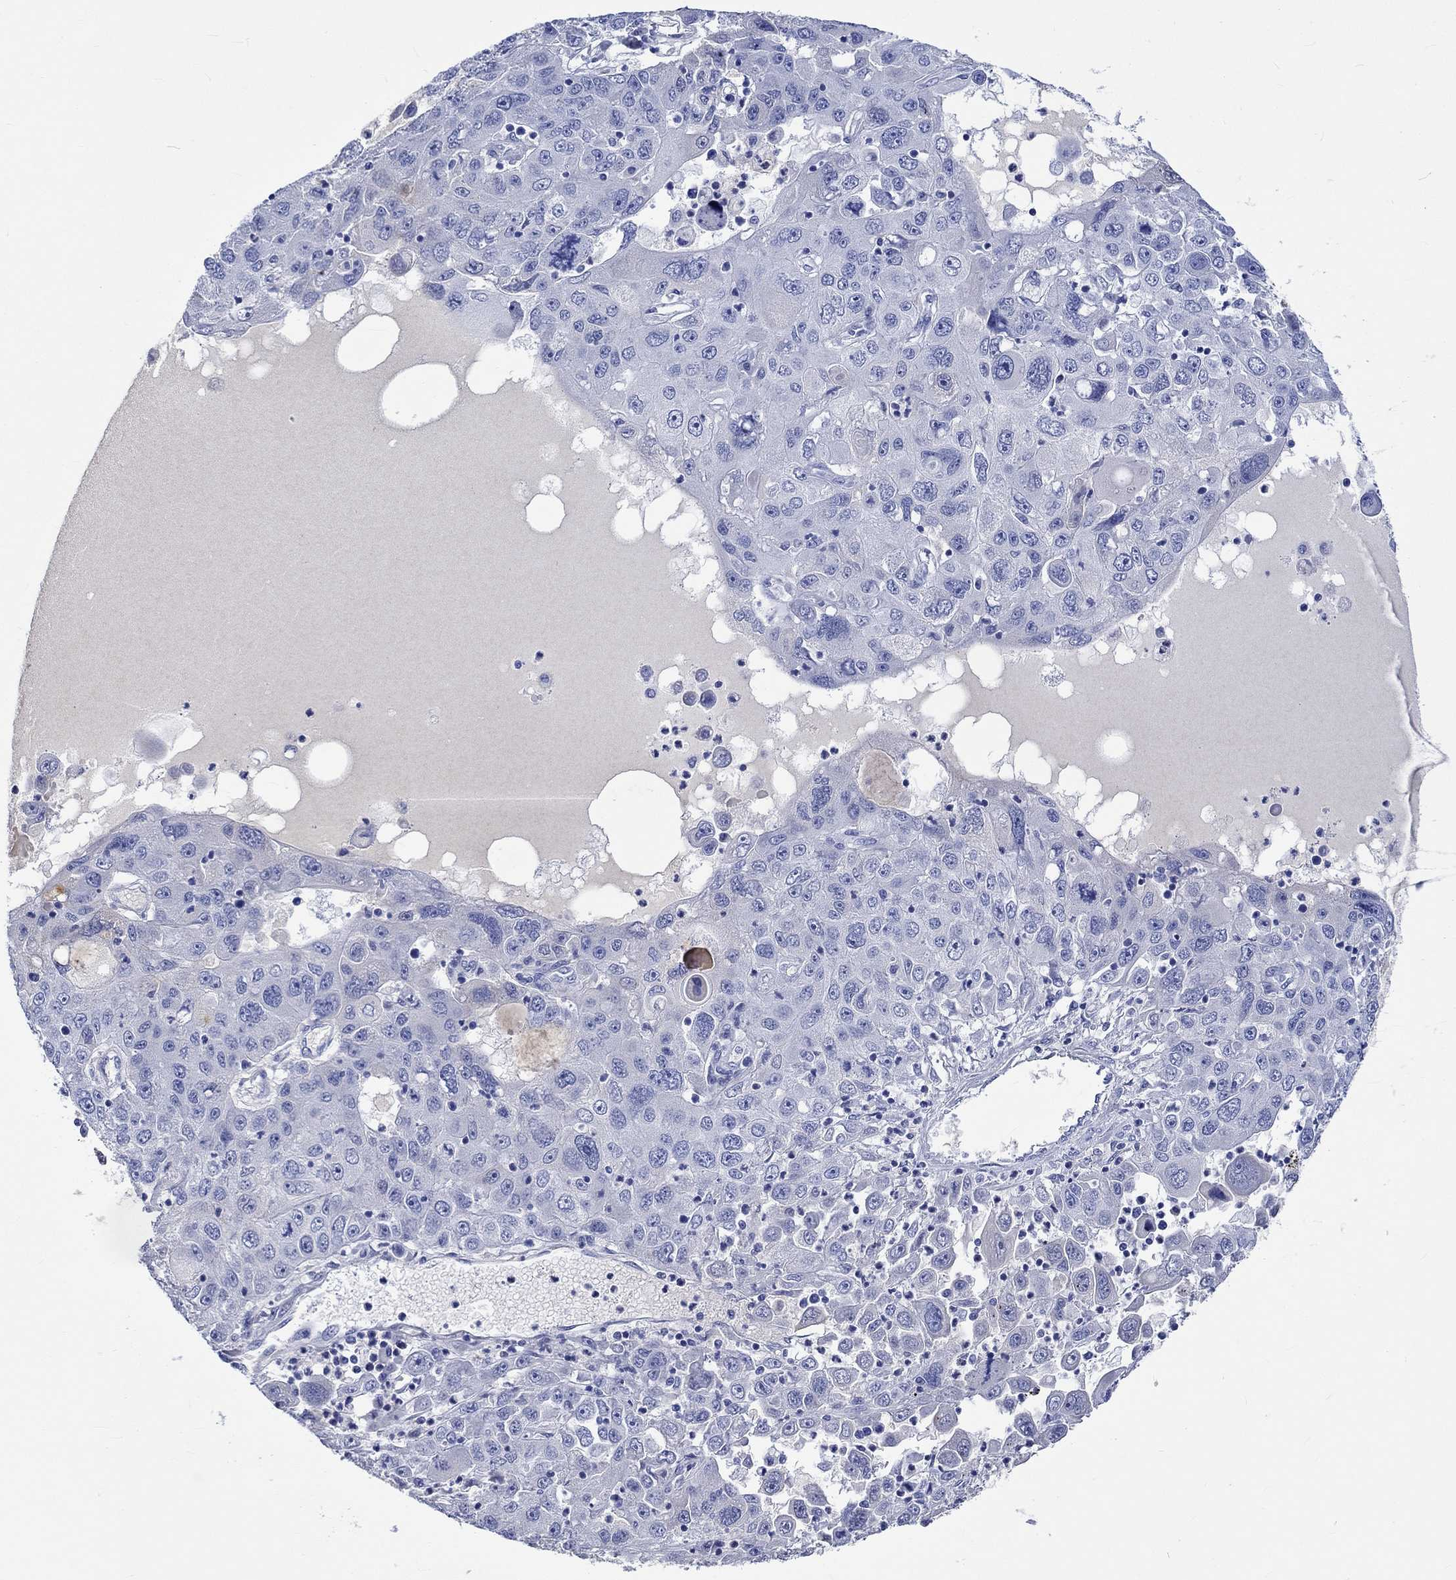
{"staining": {"intensity": "negative", "quantity": "none", "location": "none"}, "tissue": "stomach cancer", "cell_type": "Tumor cells", "image_type": "cancer", "snomed": [{"axis": "morphology", "description": "Adenocarcinoma, NOS"}, {"axis": "topography", "description": "Stomach"}], "caption": "Histopathology image shows no significant protein staining in tumor cells of adenocarcinoma (stomach).", "gene": "KLHL35", "patient": {"sex": "male", "age": 56}}